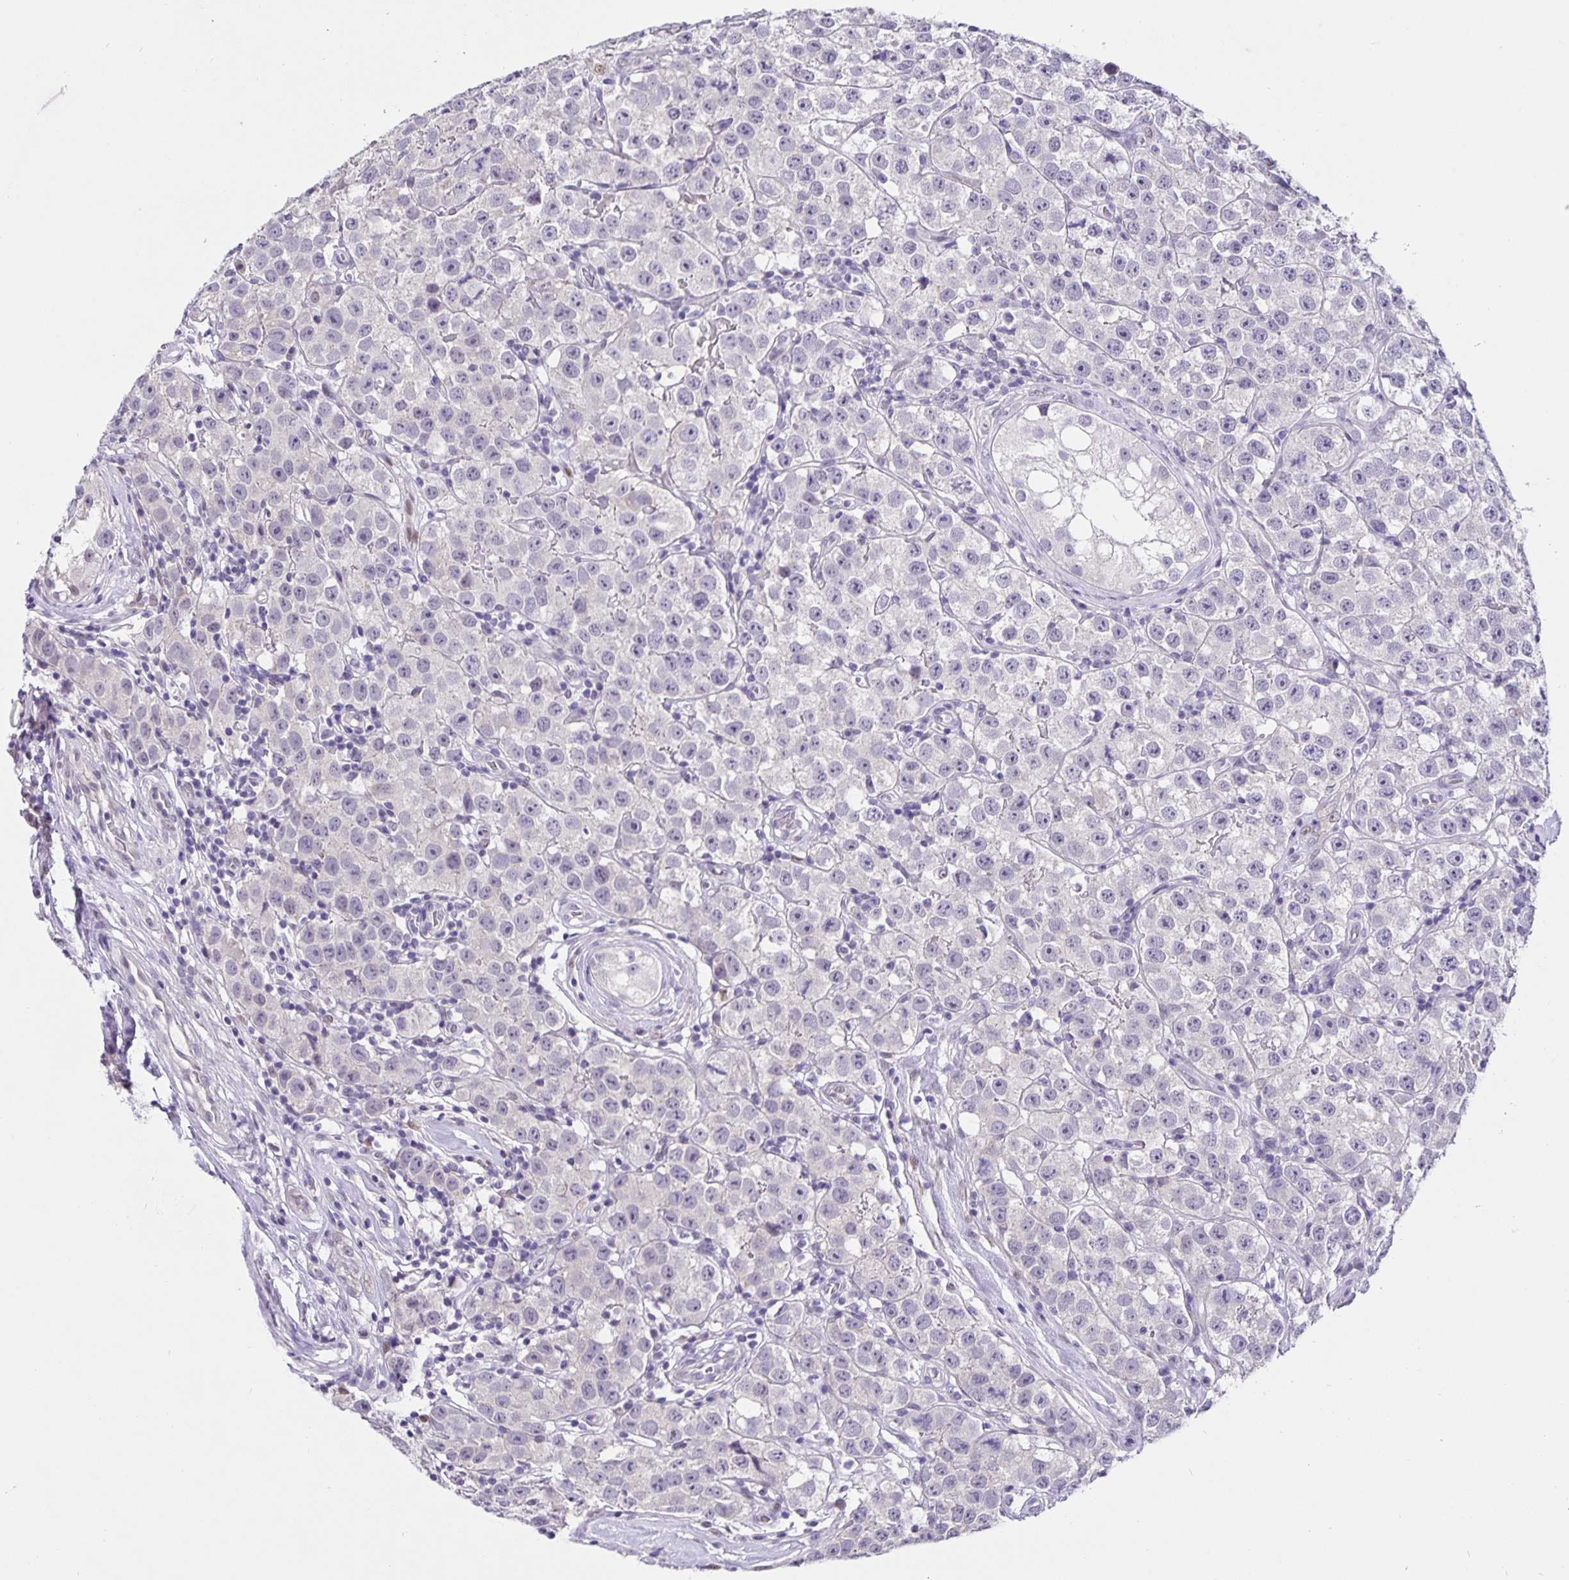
{"staining": {"intensity": "negative", "quantity": "none", "location": "none"}, "tissue": "testis cancer", "cell_type": "Tumor cells", "image_type": "cancer", "snomed": [{"axis": "morphology", "description": "Seminoma, NOS"}, {"axis": "topography", "description": "Testis"}], "caption": "This micrograph is of testis cancer (seminoma) stained with immunohistochemistry to label a protein in brown with the nuclei are counter-stained blue. There is no positivity in tumor cells.", "gene": "FOSL2", "patient": {"sex": "male", "age": 34}}